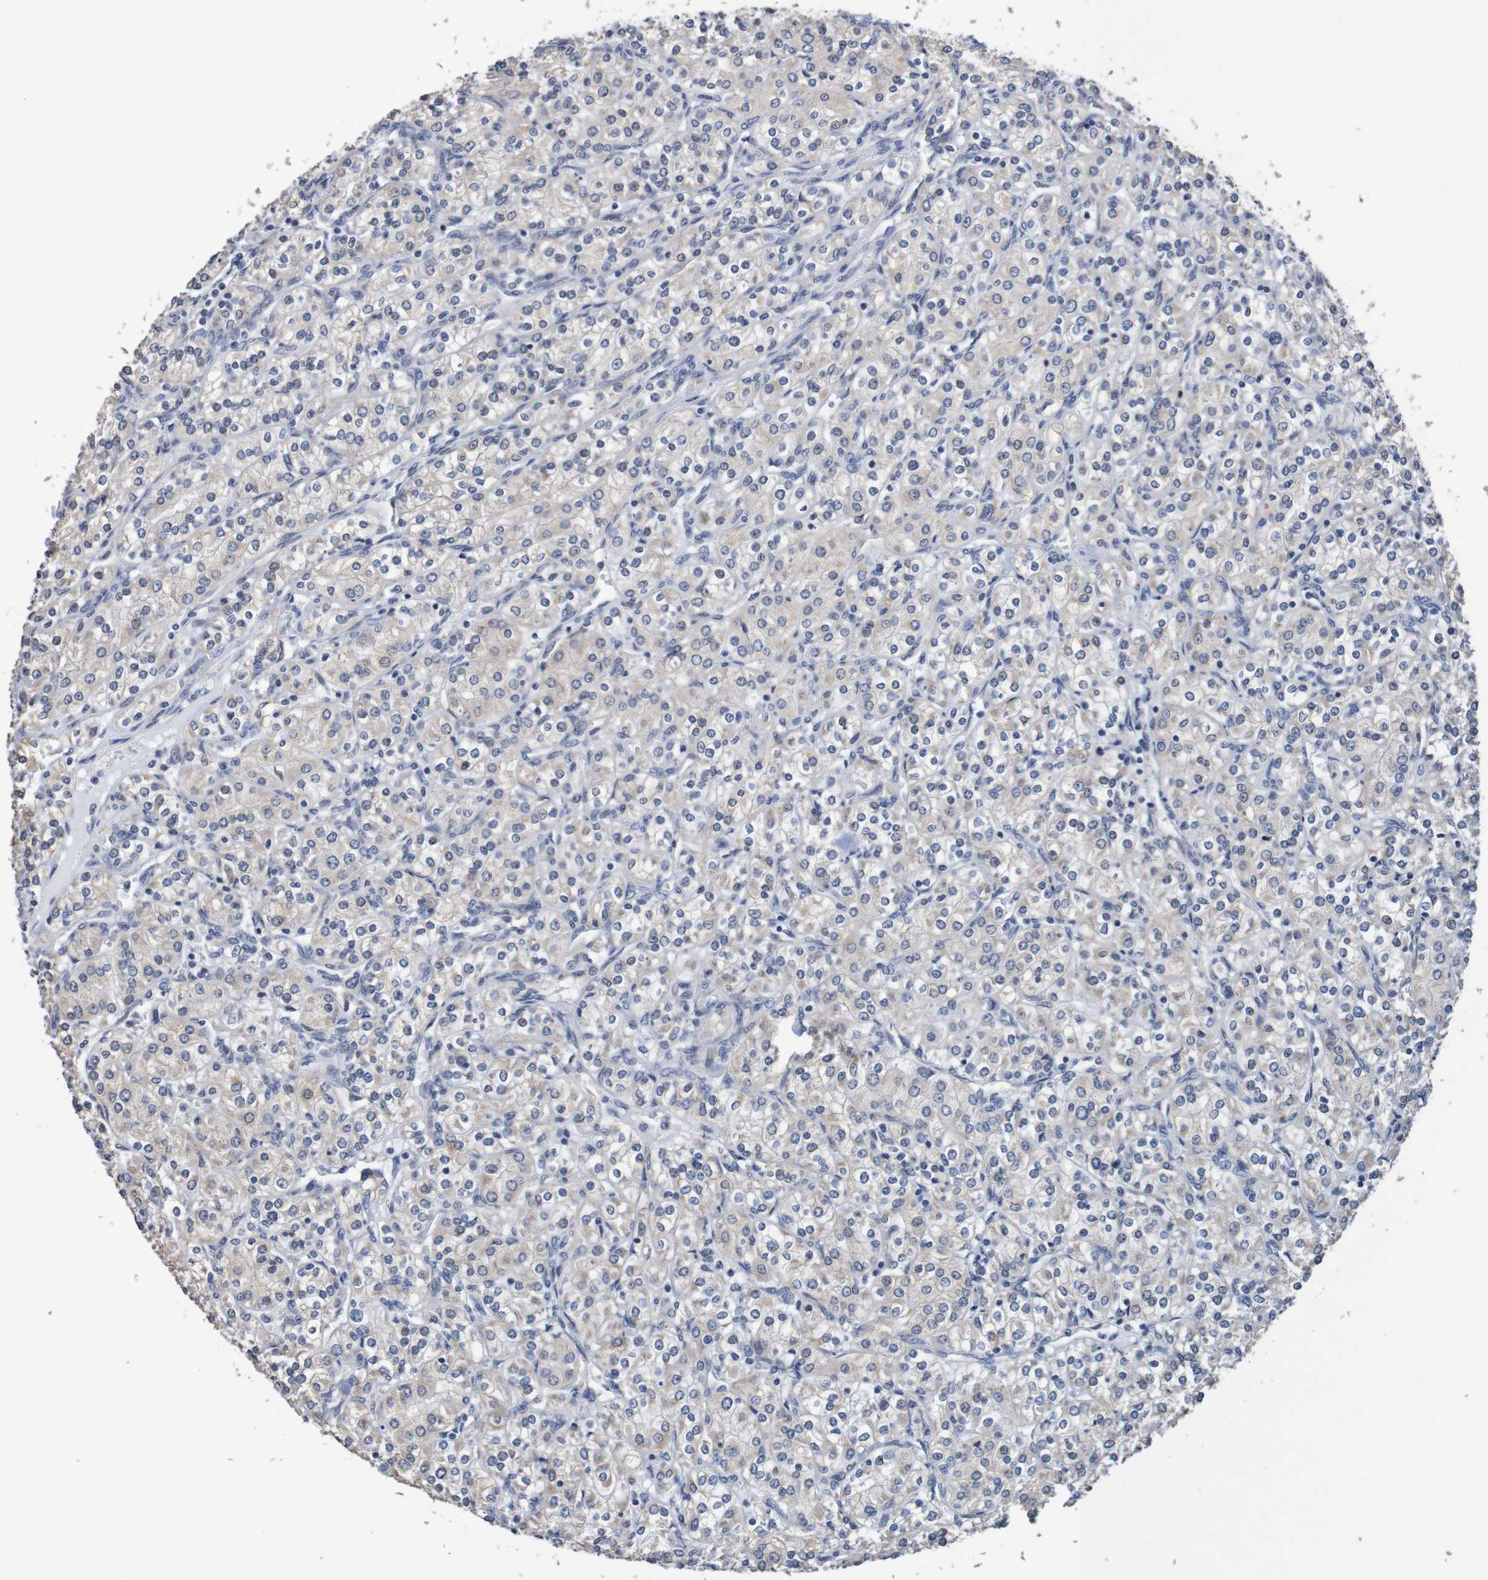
{"staining": {"intensity": "negative", "quantity": "none", "location": "none"}, "tissue": "renal cancer", "cell_type": "Tumor cells", "image_type": "cancer", "snomed": [{"axis": "morphology", "description": "Adenocarcinoma, NOS"}, {"axis": "topography", "description": "Kidney"}], "caption": "This histopathology image is of renal adenocarcinoma stained with immunohistochemistry (IHC) to label a protein in brown with the nuclei are counter-stained blue. There is no expression in tumor cells.", "gene": "FIBP", "patient": {"sex": "male", "age": 77}}